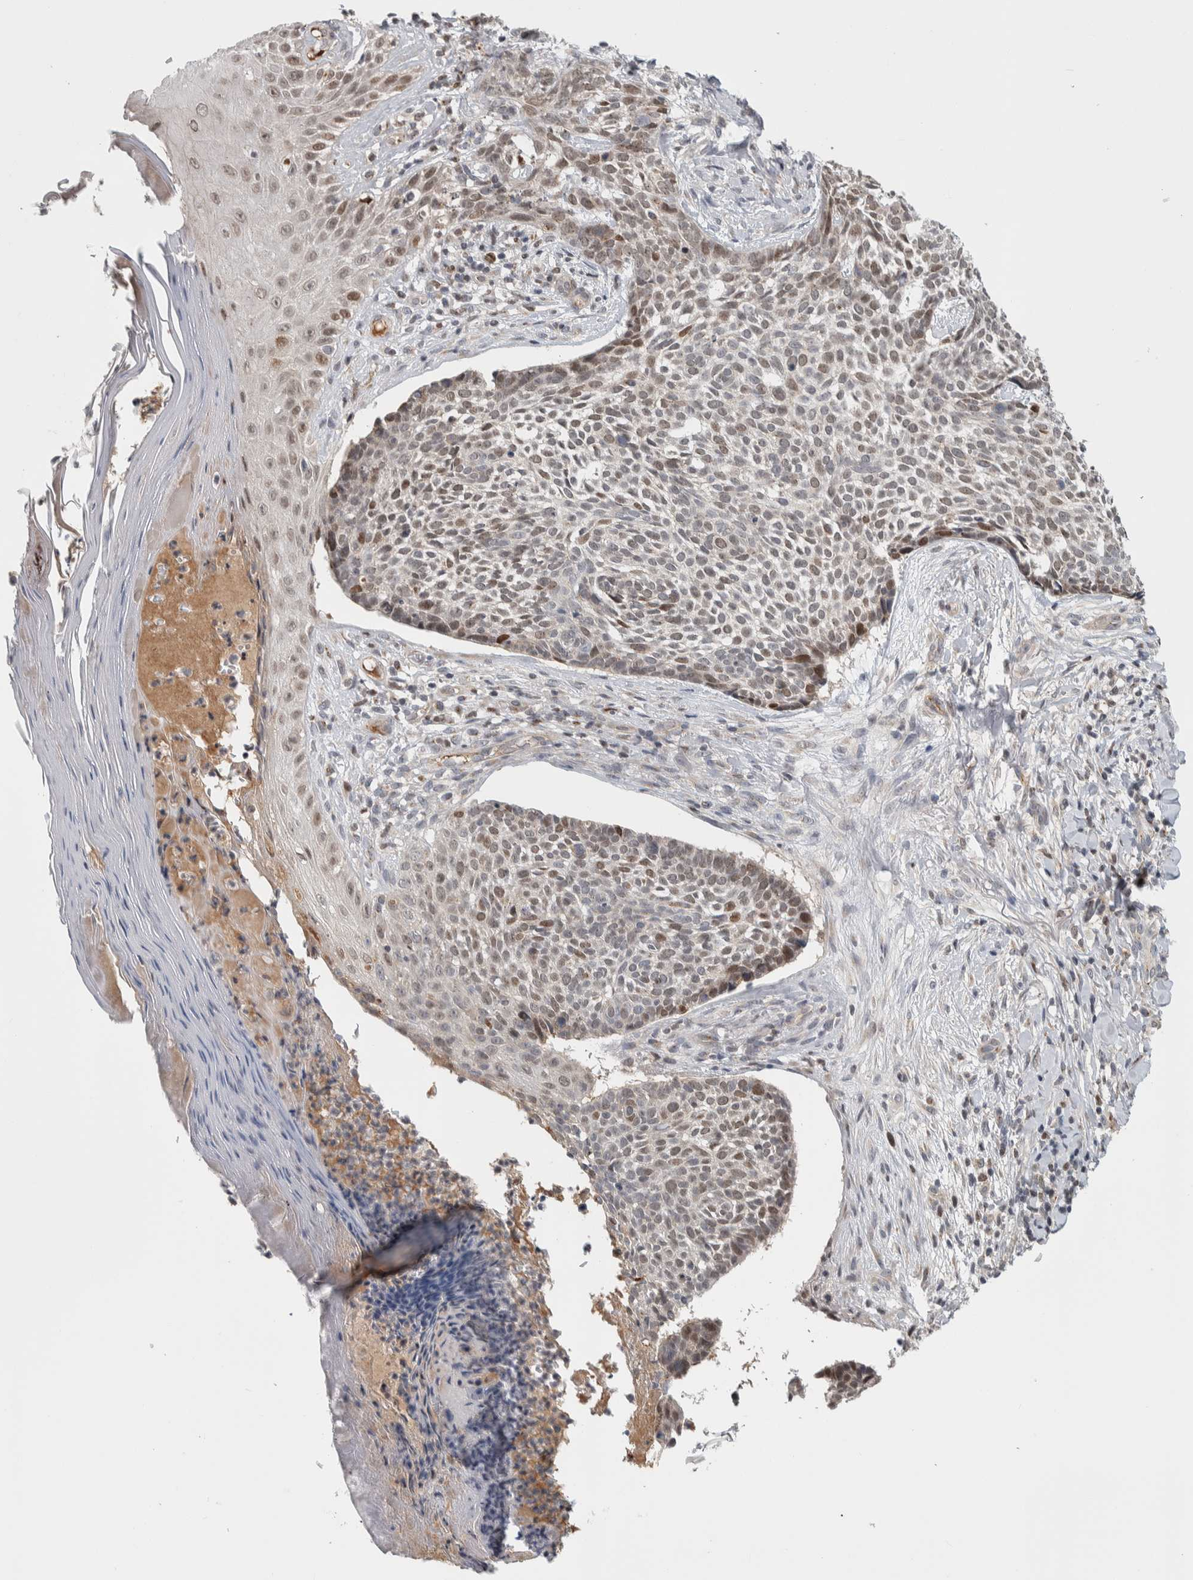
{"staining": {"intensity": "weak", "quantity": ">75%", "location": "nuclear"}, "tissue": "skin cancer", "cell_type": "Tumor cells", "image_type": "cancer", "snomed": [{"axis": "morphology", "description": "Normal tissue, NOS"}, {"axis": "morphology", "description": "Basal cell carcinoma"}, {"axis": "topography", "description": "Skin"}], "caption": "Immunohistochemical staining of human basal cell carcinoma (skin) displays low levels of weak nuclear protein expression in about >75% of tumor cells.", "gene": "MSL1", "patient": {"sex": "male", "age": 67}}